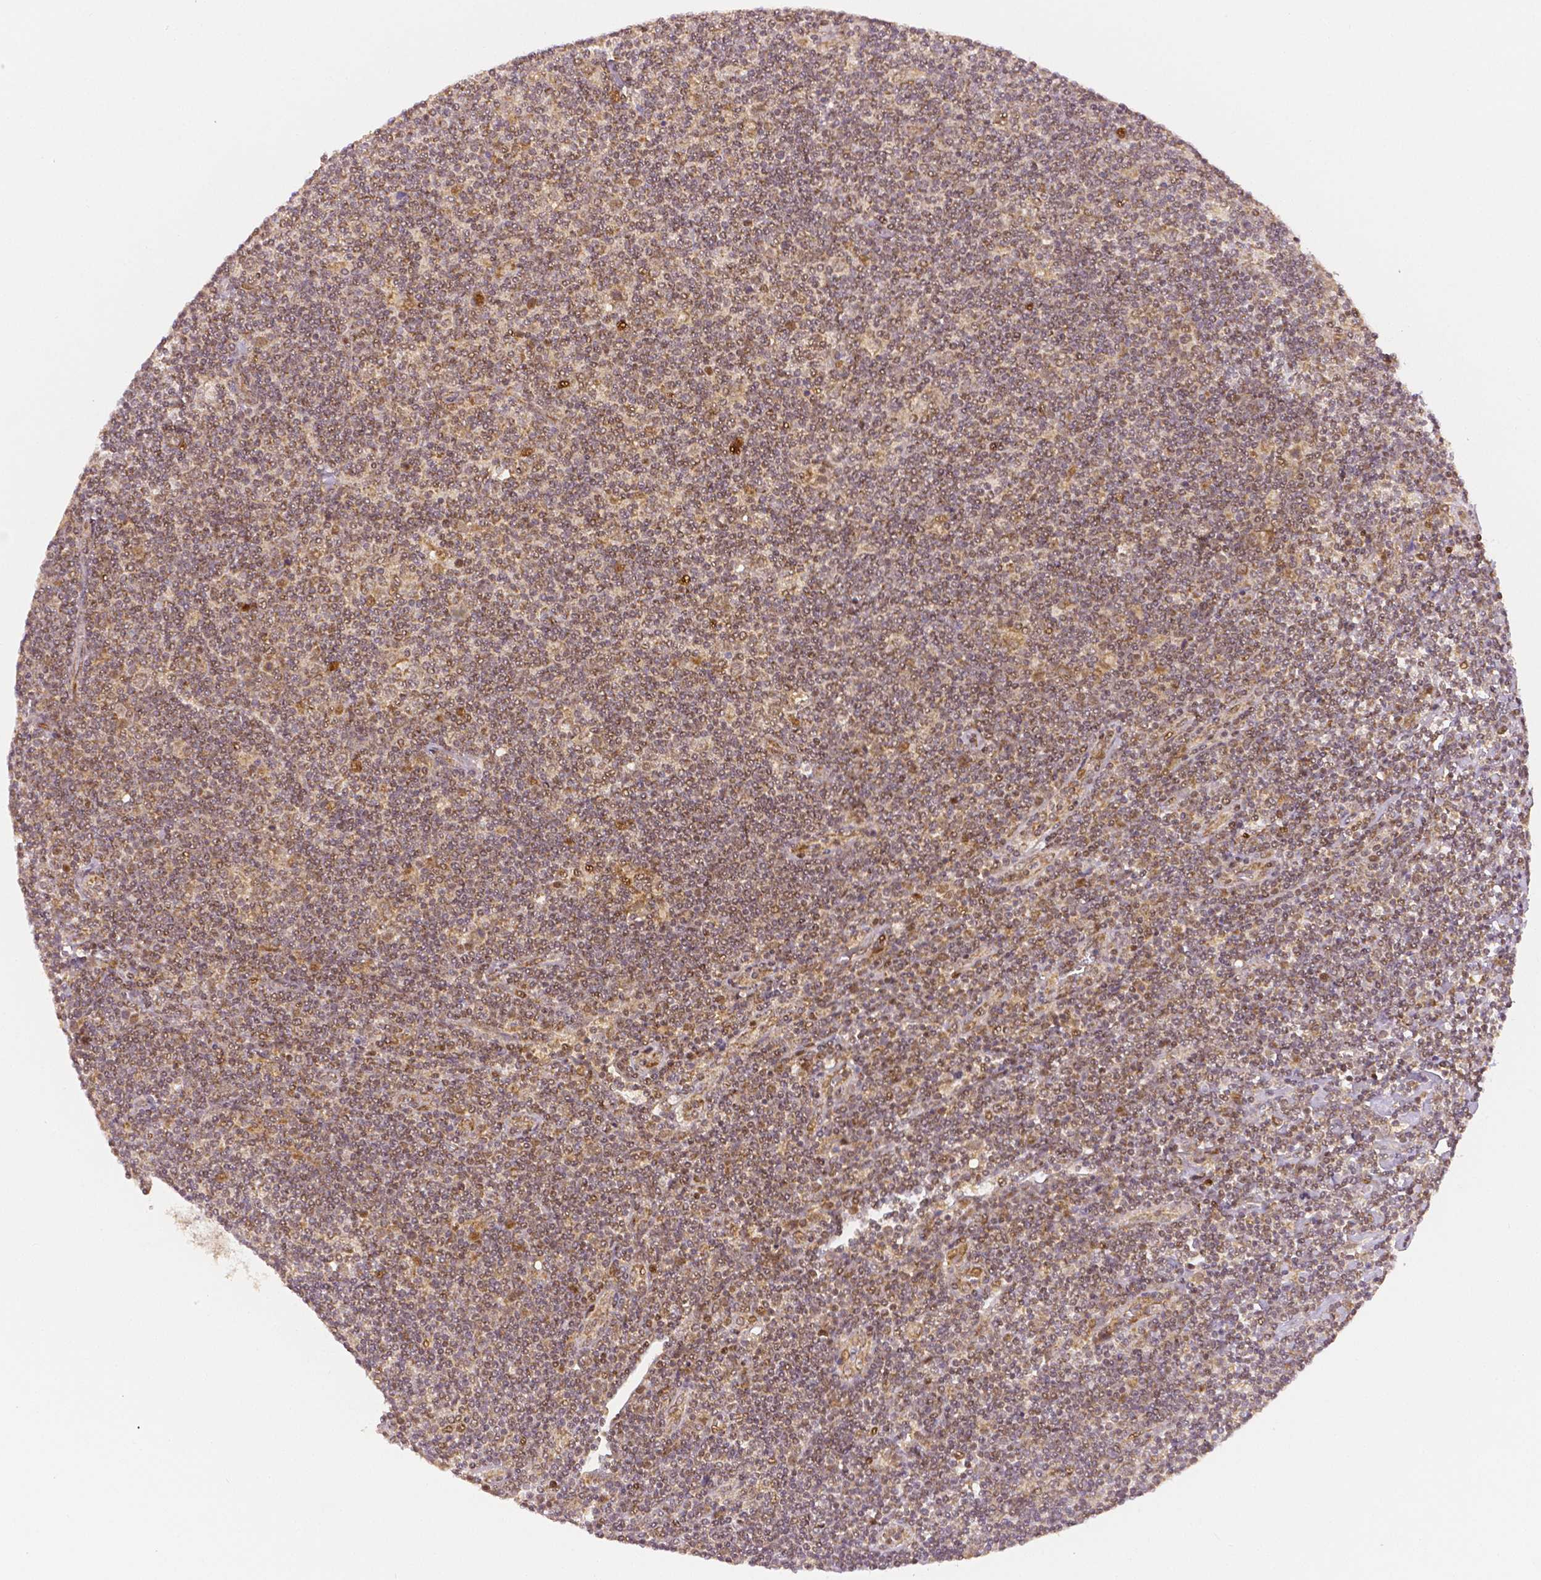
{"staining": {"intensity": "moderate", "quantity": ">75%", "location": "cytoplasmic/membranous,nuclear"}, "tissue": "lymphoma", "cell_type": "Tumor cells", "image_type": "cancer", "snomed": [{"axis": "morphology", "description": "Hodgkin's disease, NOS"}, {"axis": "topography", "description": "Lymph node"}], "caption": "Brown immunohistochemical staining in lymphoma exhibits moderate cytoplasmic/membranous and nuclear positivity in approximately >75% of tumor cells.", "gene": "RHOT1", "patient": {"sex": "male", "age": 40}}